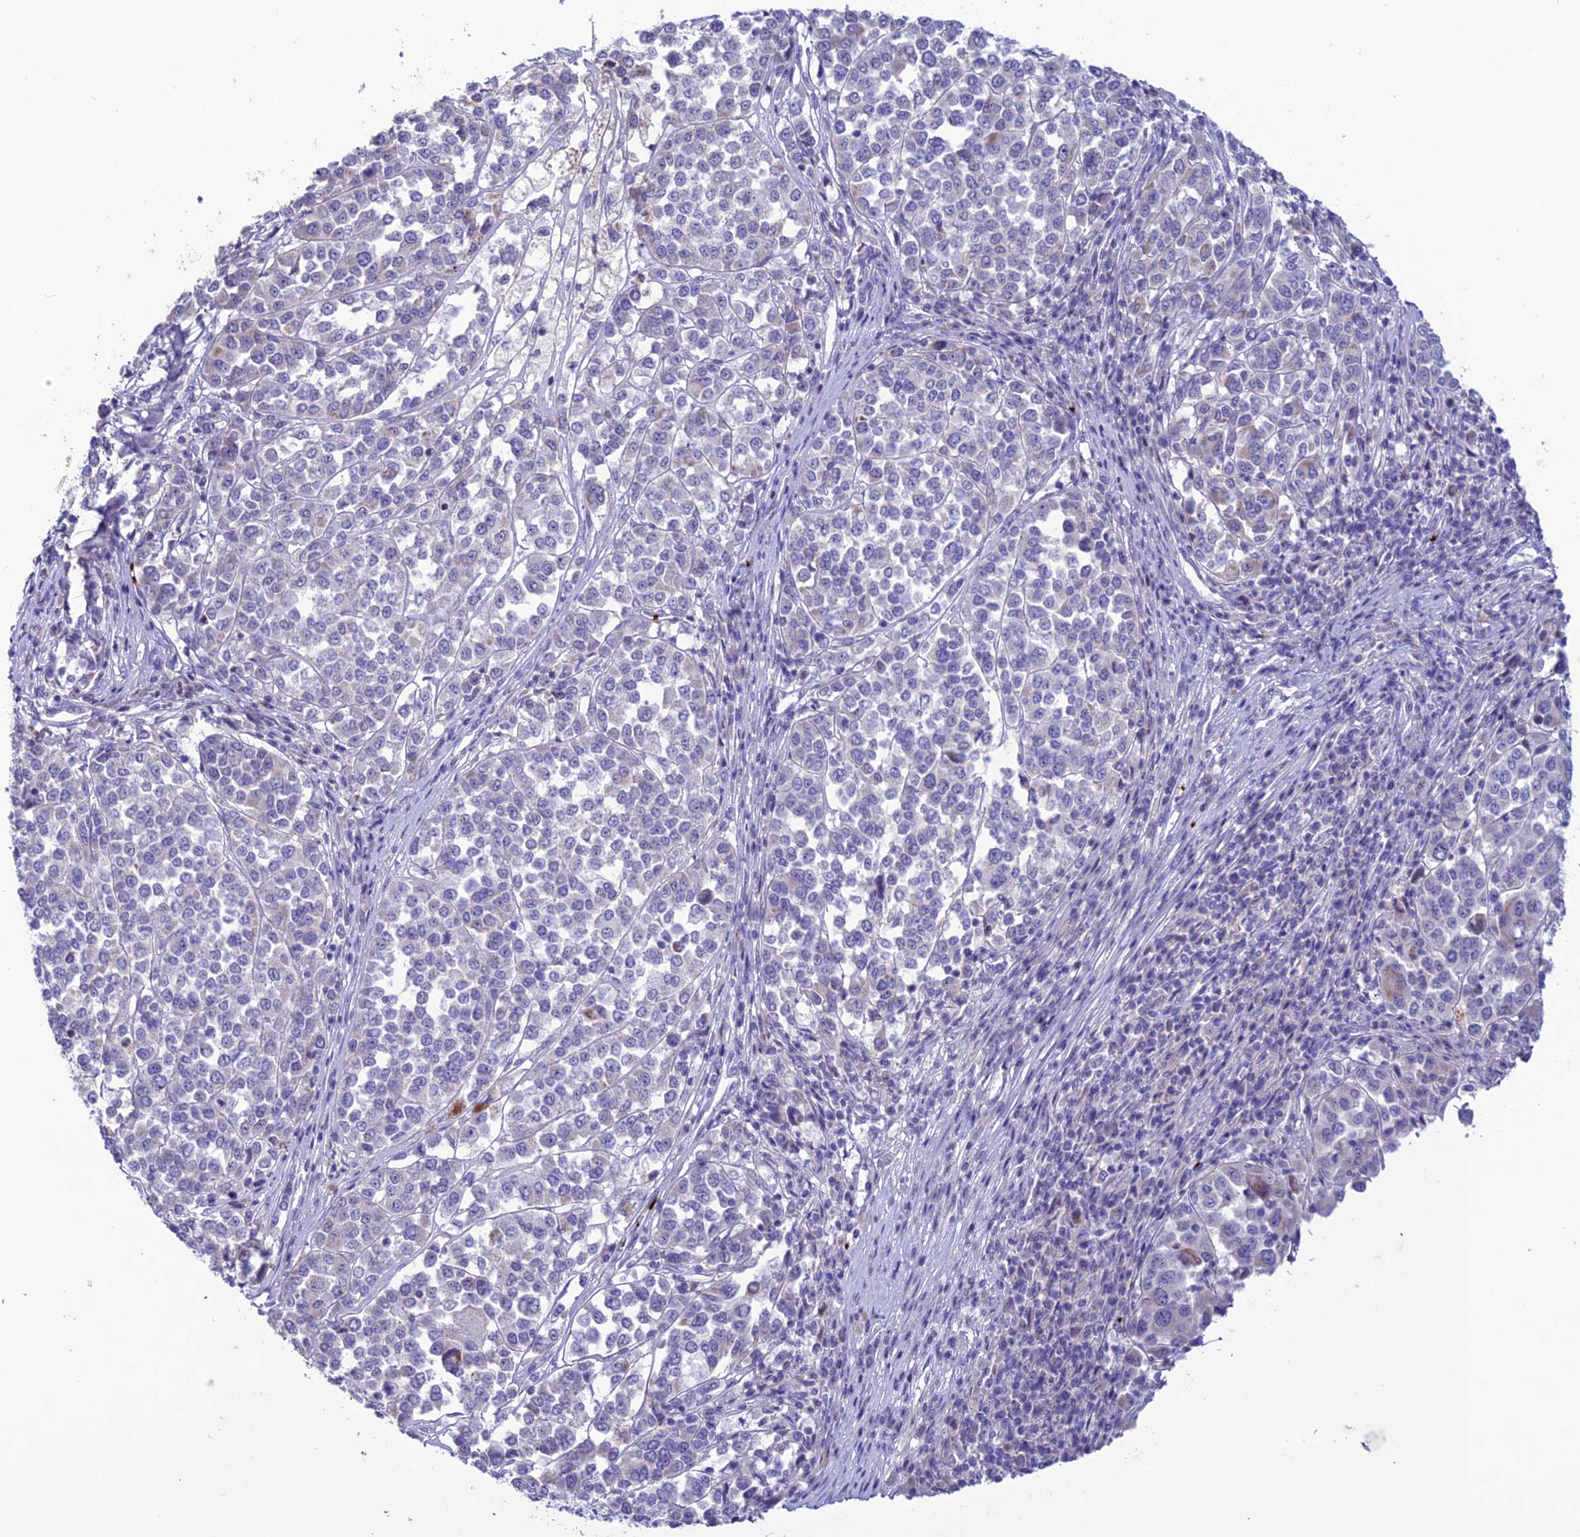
{"staining": {"intensity": "negative", "quantity": "none", "location": "none"}, "tissue": "melanoma", "cell_type": "Tumor cells", "image_type": "cancer", "snomed": [{"axis": "morphology", "description": "Malignant melanoma, Metastatic site"}, {"axis": "topography", "description": "Lymph node"}], "caption": "DAB (3,3'-diaminobenzidine) immunohistochemical staining of malignant melanoma (metastatic site) exhibits no significant expression in tumor cells. Nuclei are stained in blue.", "gene": "C21orf140", "patient": {"sex": "male", "age": 44}}